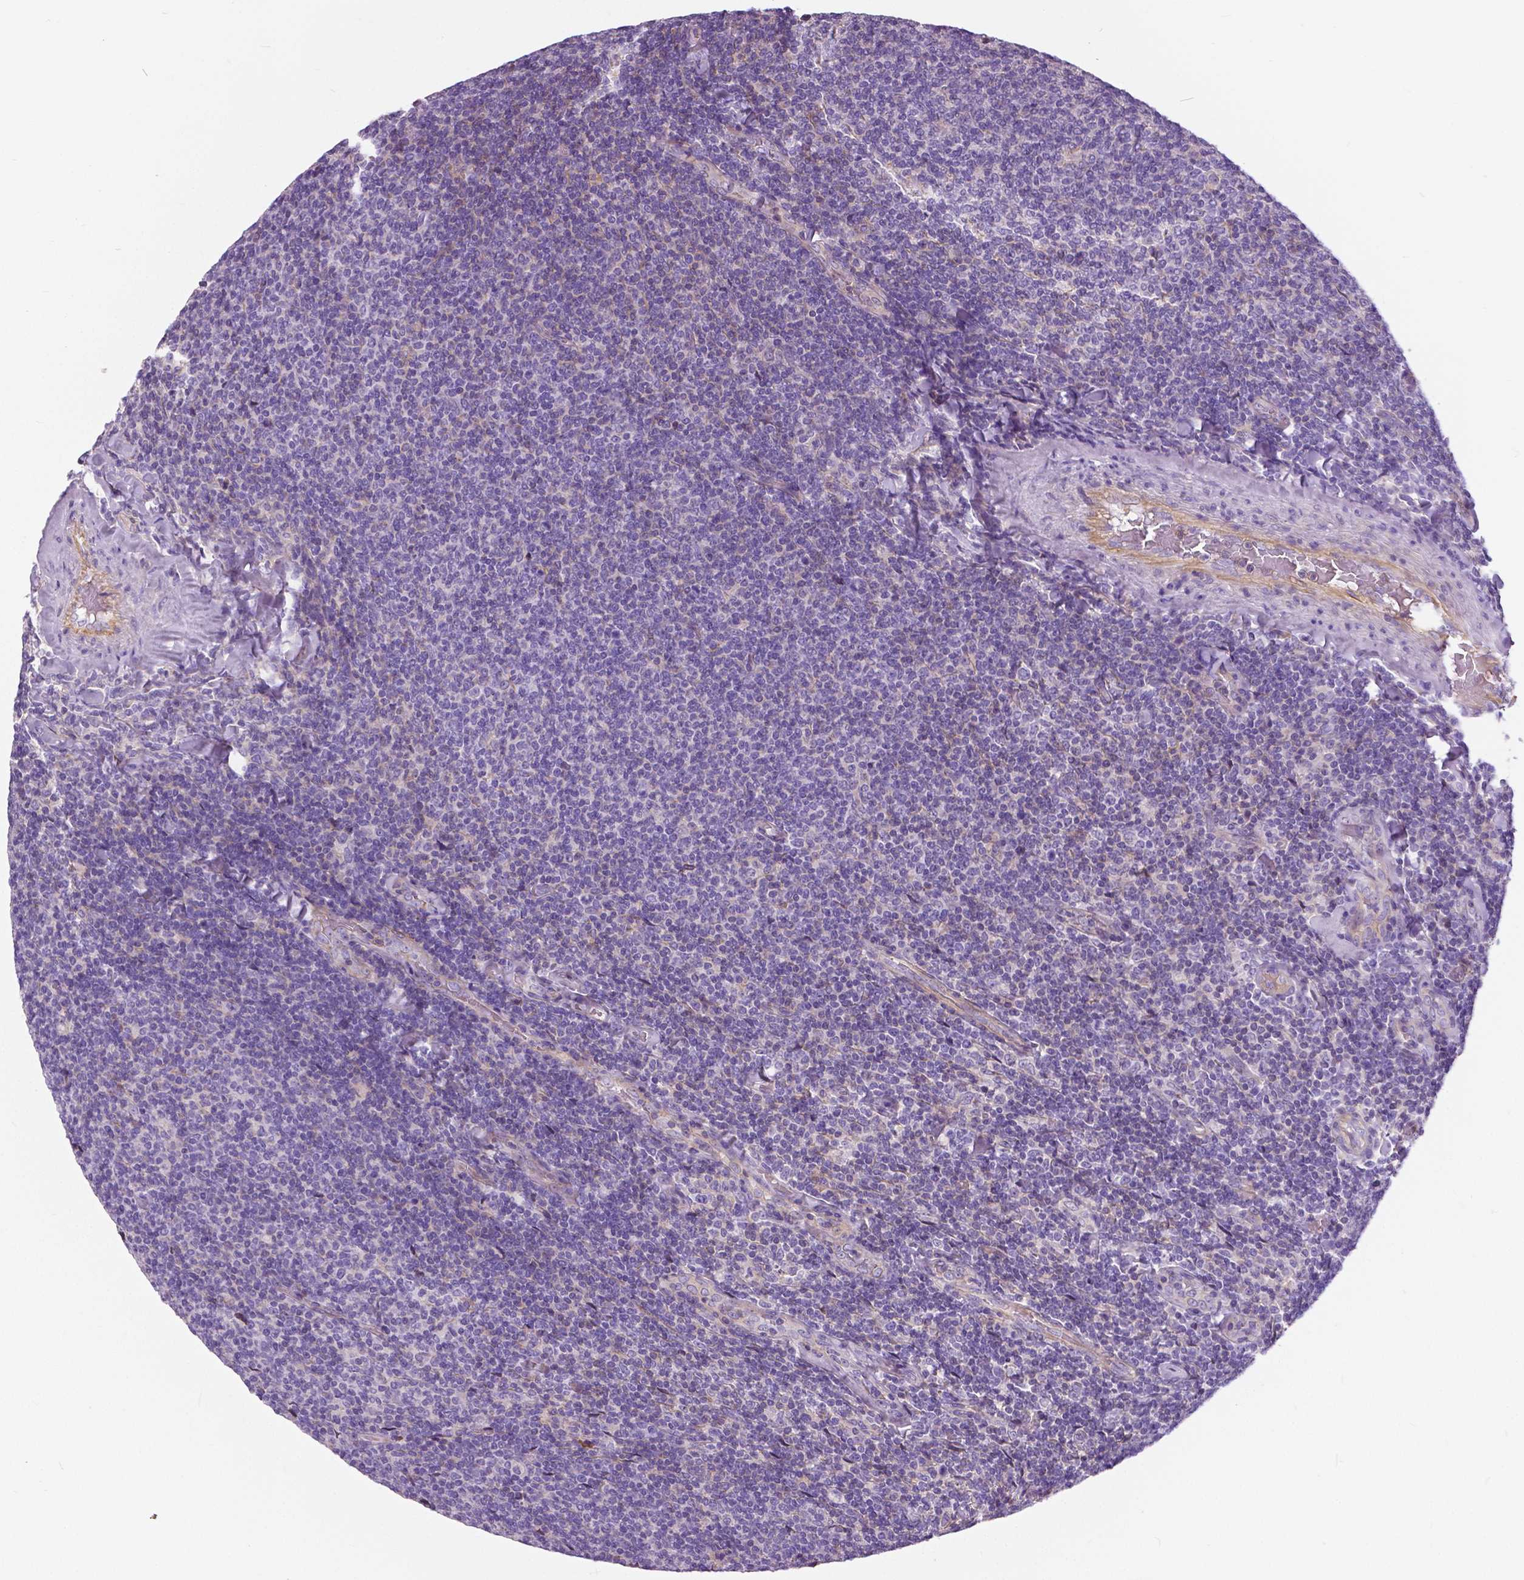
{"staining": {"intensity": "negative", "quantity": "none", "location": "none"}, "tissue": "lymphoma", "cell_type": "Tumor cells", "image_type": "cancer", "snomed": [{"axis": "morphology", "description": "Malignant lymphoma, non-Hodgkin's type, Low grade"}, {"axis": "topography", "description": "Lymph node"}], "caption": "Protein analysis of lymphoma reveals no significant staining in tumor cells.", "gene": "ANXA13", "patient": {"sex": "male", "age": 52}}